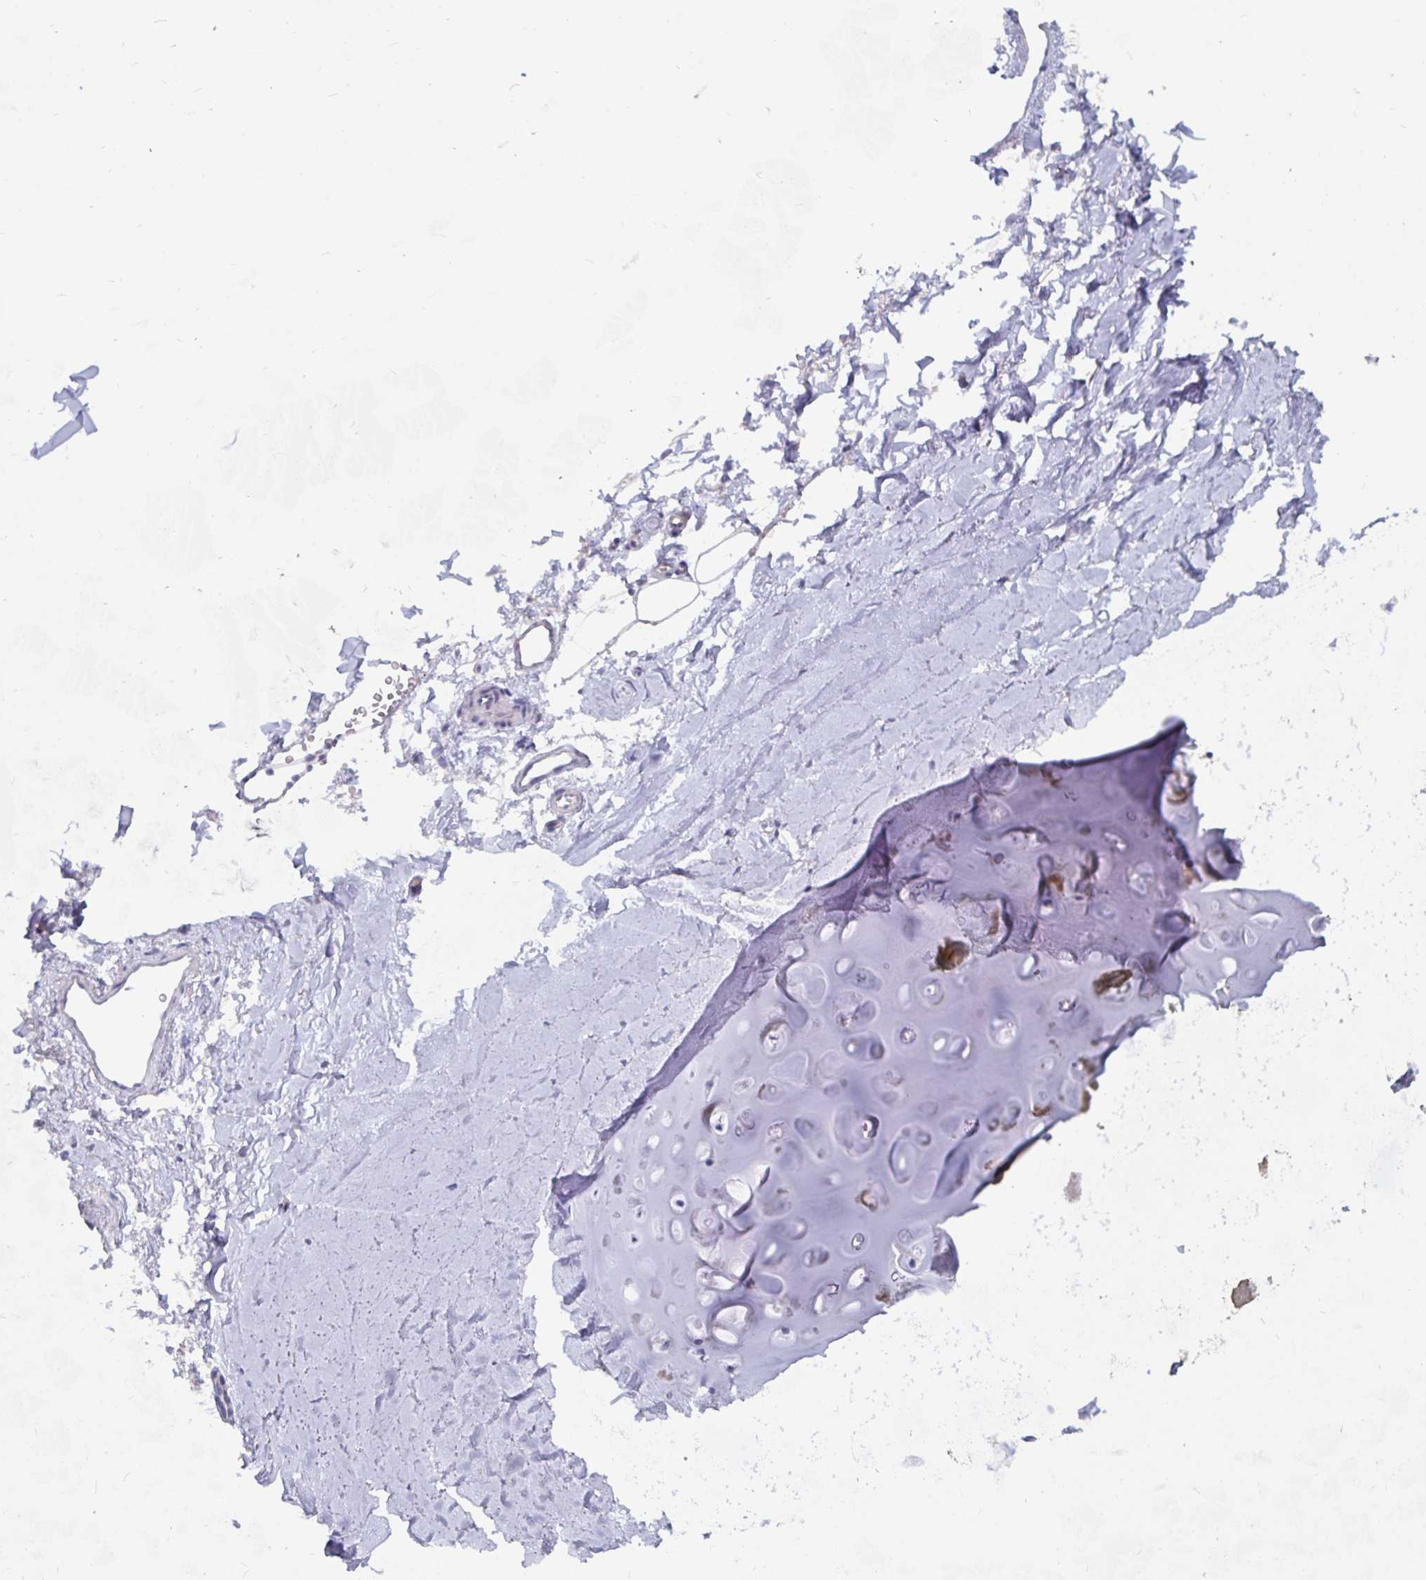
{"staining": {"intensity": "negative", "quantity": "none", "location": "none"}, "tissue": "adipose tissue", "cell_type": "Adipocytes", "image_type": "normal", "snomed": [{"axis": "morphology", "description": "Normal tissue, NOS"}, {"axis": "topography", "description": "Cartilage tissue"}, {"axis": "topography", "description": "Bronchus"}], "caption": "Adipocytes are negative for protein expression in normal human adipose tissue. (Brightfield microscopy of DAB immunohistochemistry at high magnification).", "gene": "CFAP69", "patient": {"sex": "female", "age": 79}}